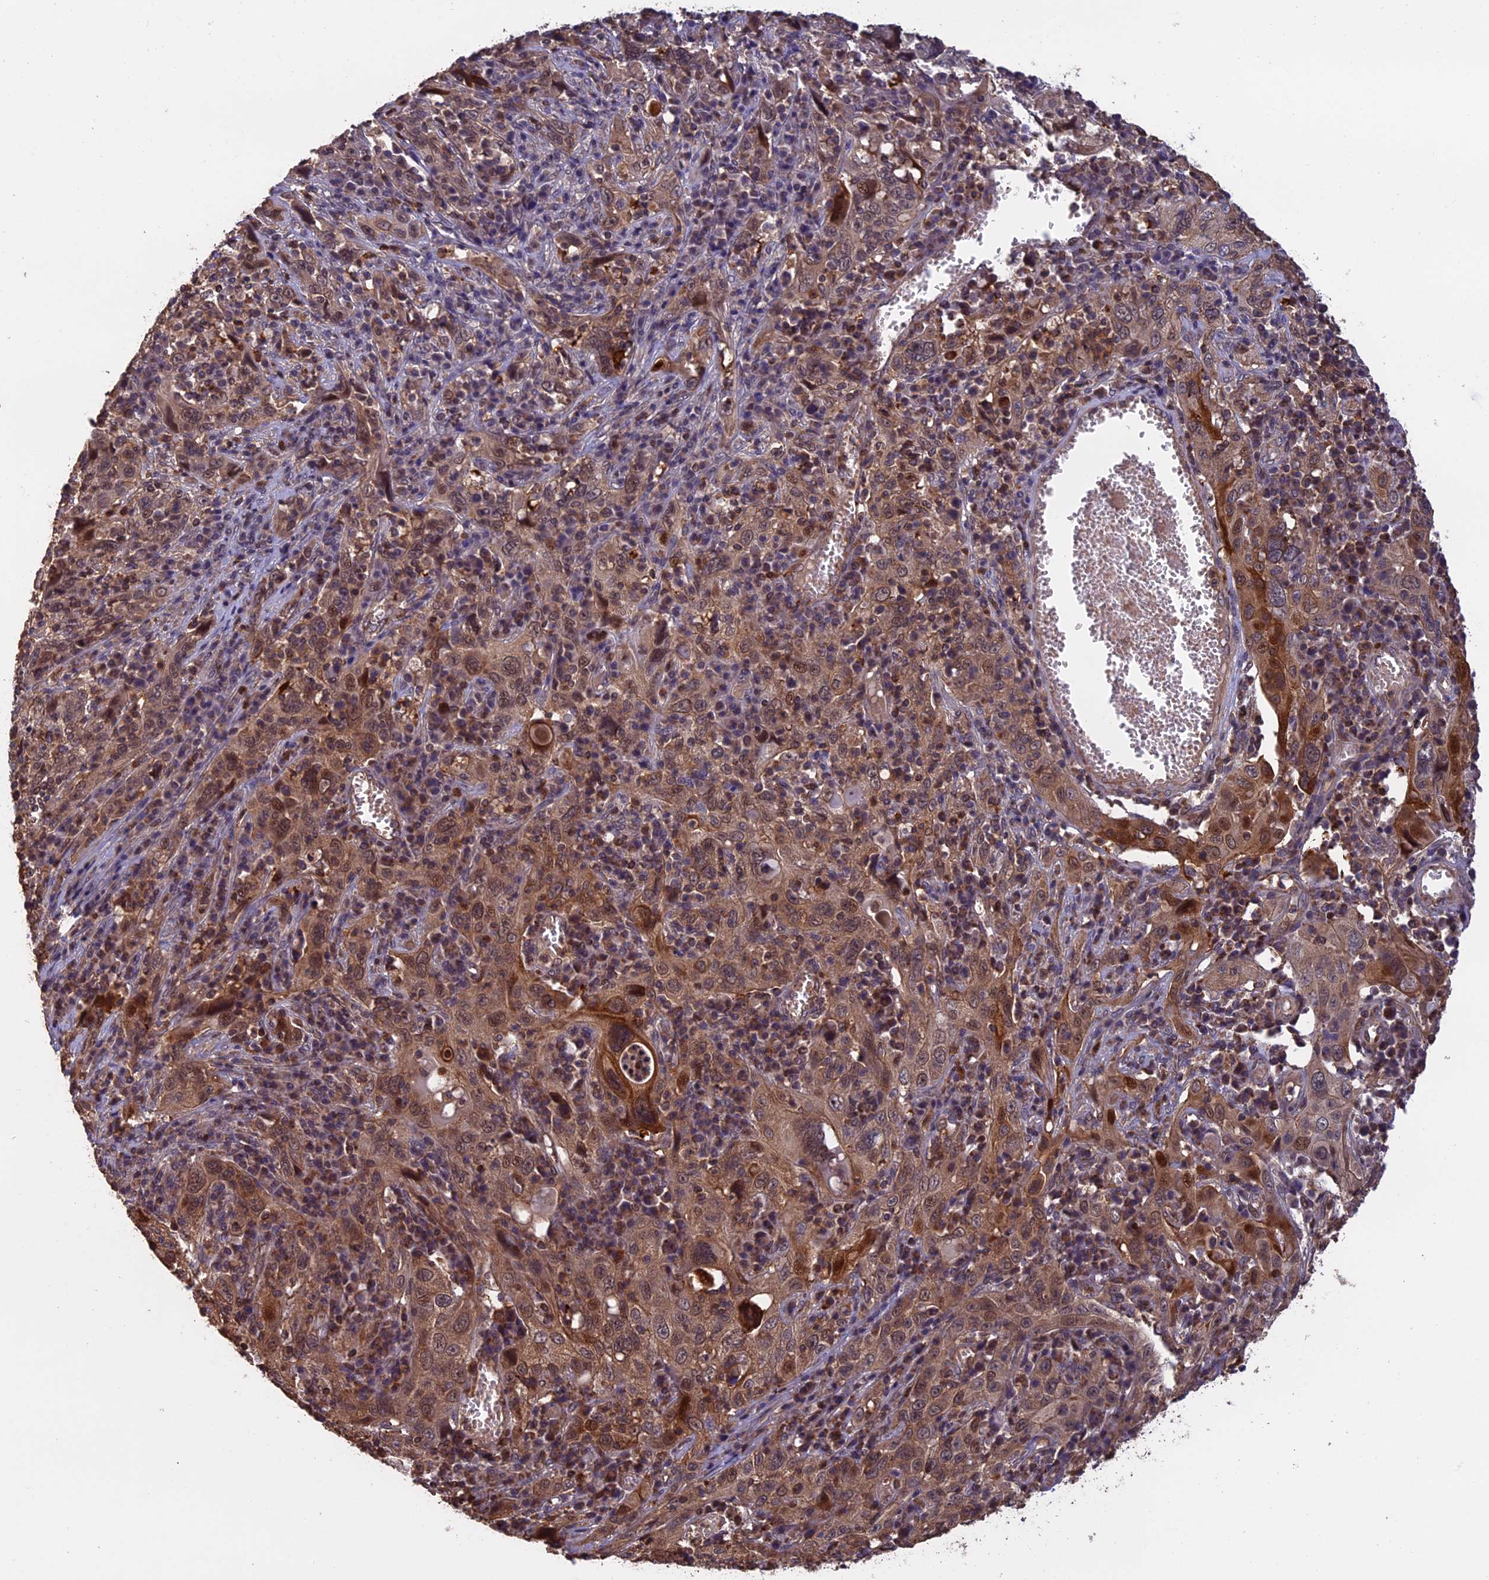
{"staining": {"intensity": "moderate", "quantity": ">75%", "location": "cytoplasmic/membranous"}, "tissue": "cervical cancer", "cell_type": "Tumor cells", "image_type": "cancer", "snomed": [{"axis": "morphology", "description": "Squamous cell carcinoma, NOS"}, {"axis": "topography", "description": "Cervix"}], "caption": "Cervical cancer (squamous cell carcinoma) stained for a protein reveals moderate cytoplasmic/membranous positivity in tumor cells.", "gene": "PKD2L2", "patient": {"sex": "female", "age": 46}}